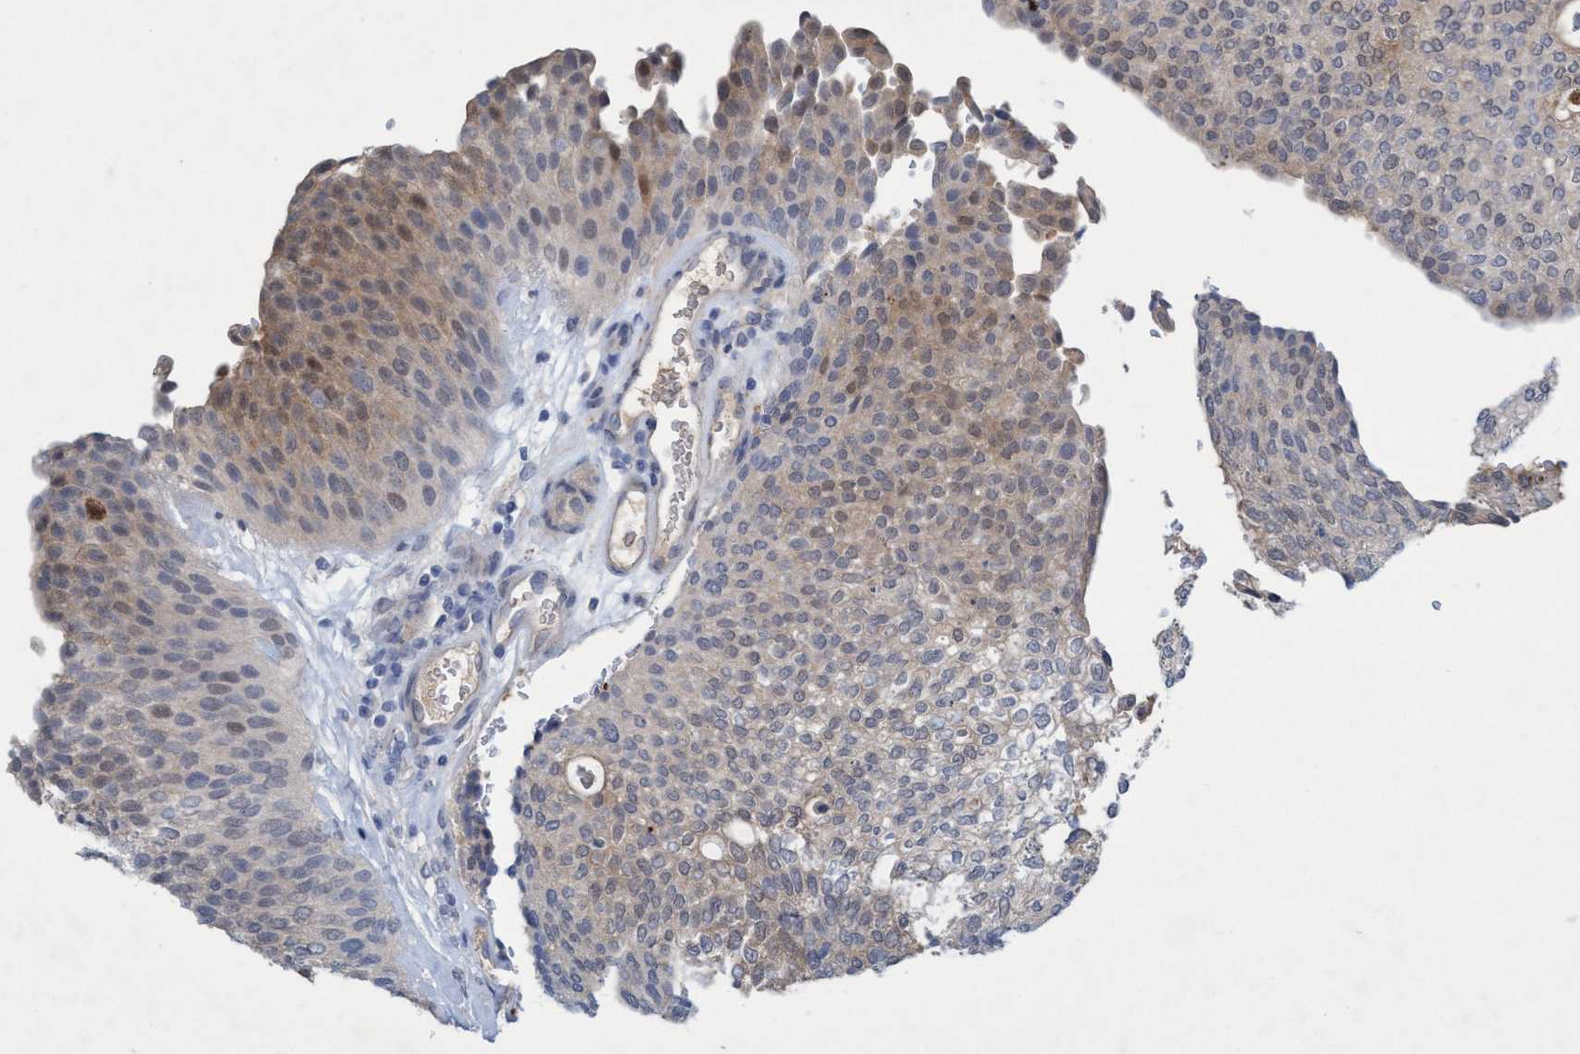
{"staining": {"intensity": "moderate", "quantity": "<25%", "location": "cytoplasmic/membranous,nuclear"}, "tissue": "urothelial cancer", "cell_type": "Tumor cells", "image_type": "cancer", "snomed": [{"axis": "morphology", "description": "Urothelial carcinoma, Low grade"}, {"axis": "topography", "description": "Urinary bladder"}], "caption": "Protein expression analysis of urothelial cancer exhibits moderate cytoplasmic/membranous and nuclear positivity in approximately <25% of tumor cells.", "gene": "RNF208", "patient": {"sex": "female", "age": 79}}